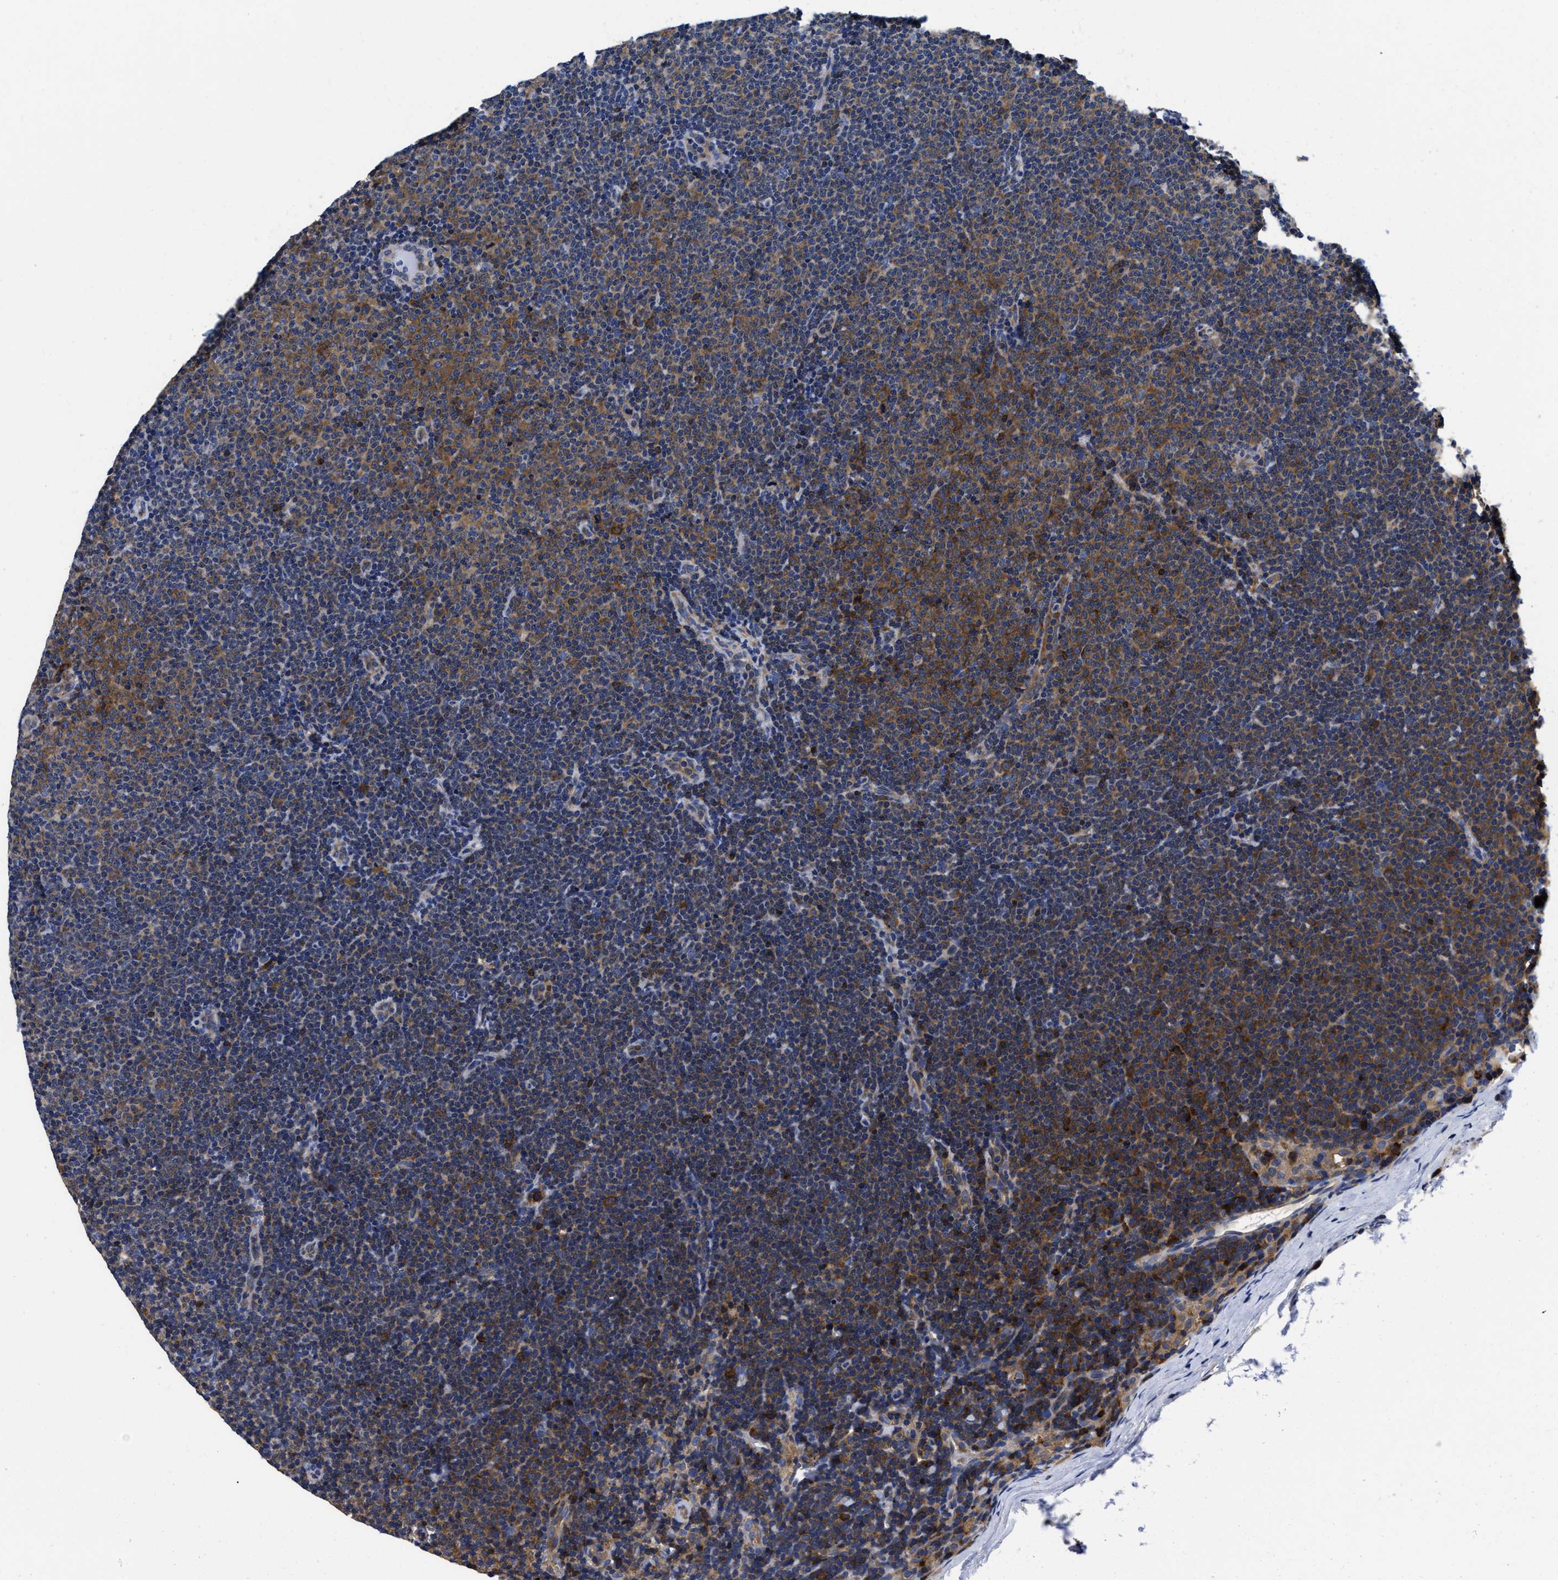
{"staining": {"intensity": "moderate", "quantity": "<25%", "location": "cytoplasmic/membranous"}, "tissue": "lymphoma", "cell_type": "Tumor cells", "image_type": "cancer", "snomed": [{"axis": "morphology", "description": "Malignant lymphoma, non-Hodgkin's type, Low grade"}, {"axis": "topography", "description": "Lymph node"}], "caption": "Moderate cytoplasmic/membranous expression is seen in approximately <25% of tumor cells in malignant lymphoma, non-Hodgkin's type (low-grade). (brown staining indicates protein expression, while blue staining denotes nuclei).", "gene": "YARS1", "patient": {"sex": "female", "age": 53}}